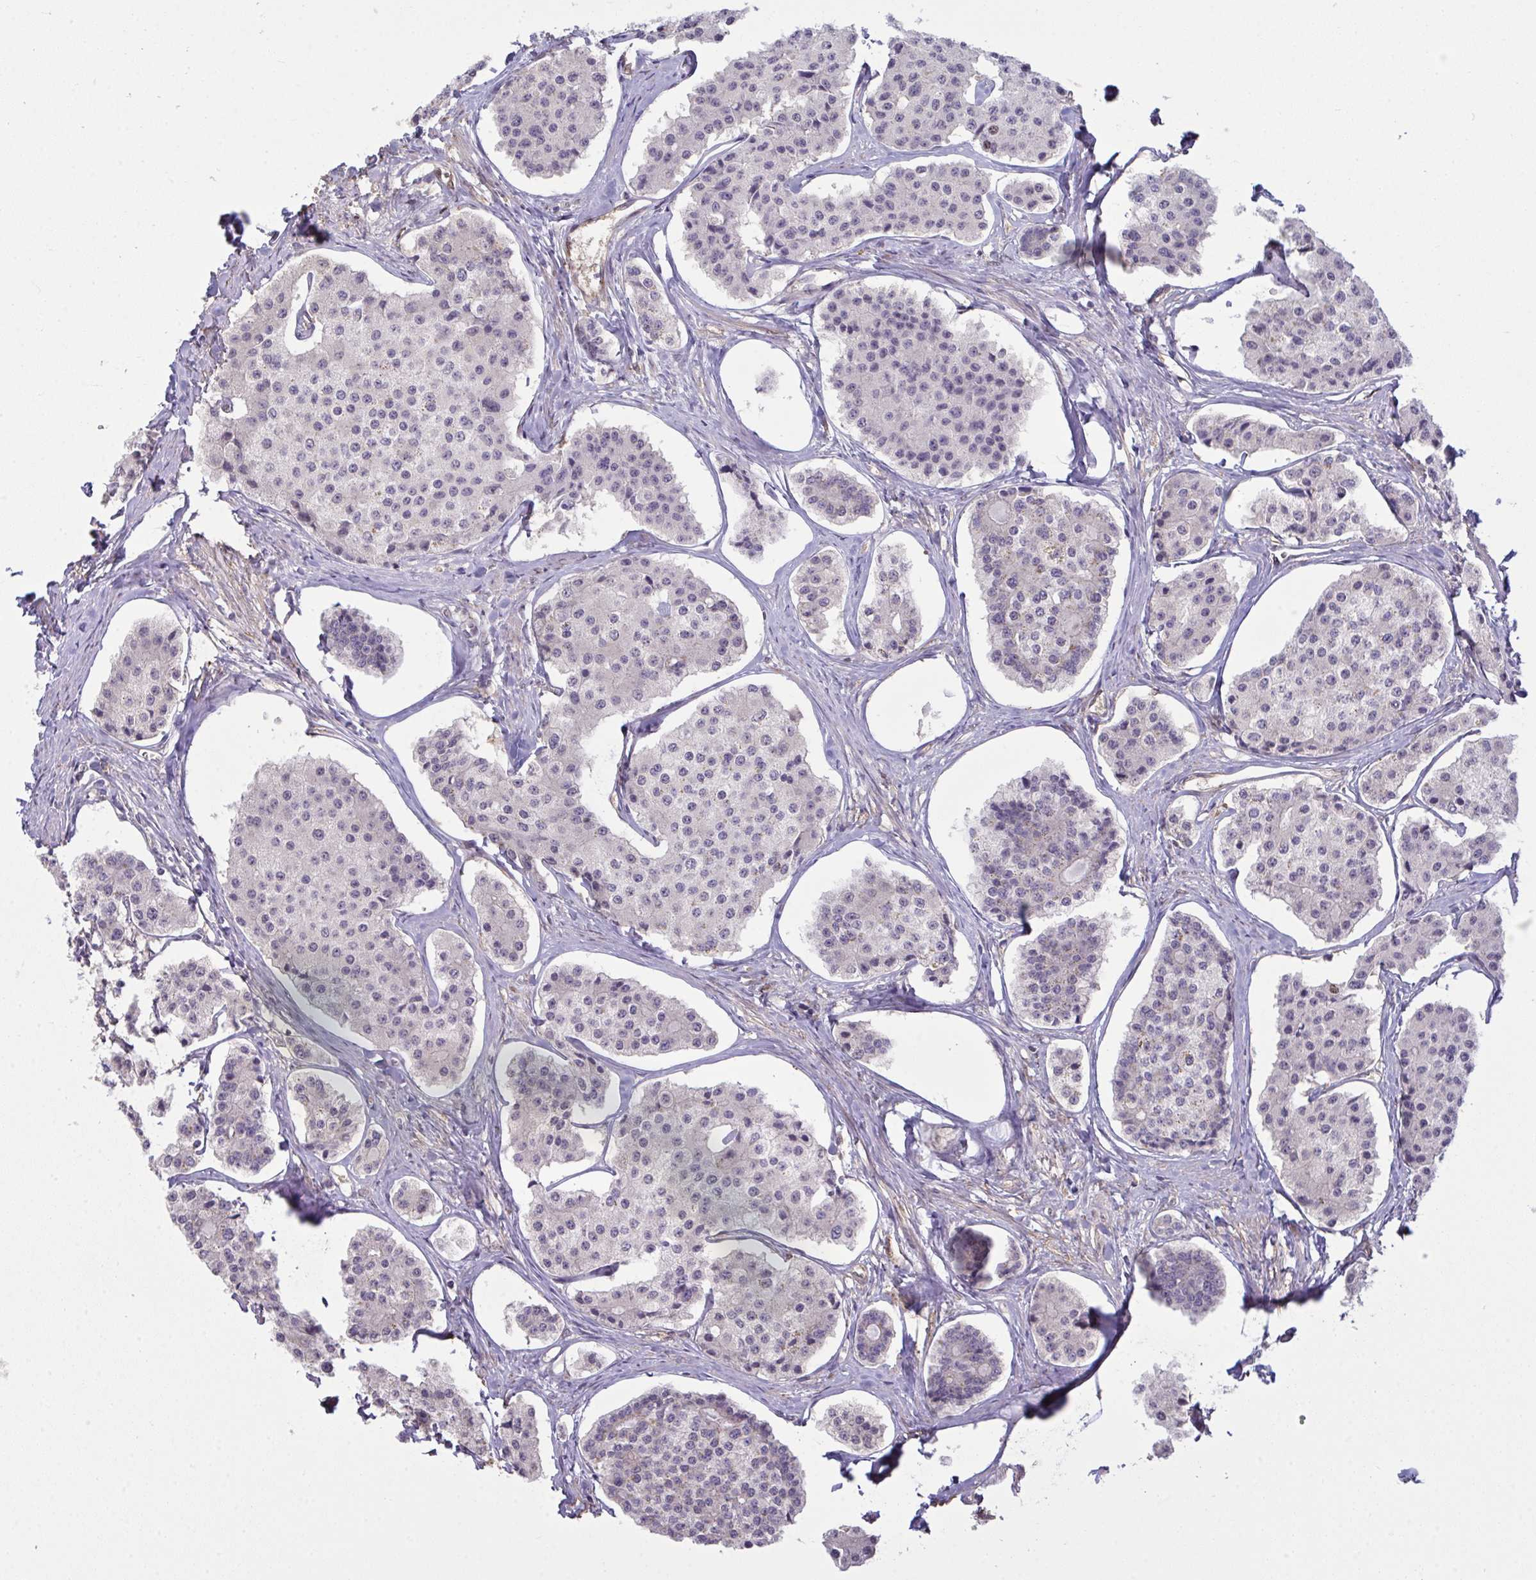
{"staining": {"intensity": "negative", "quantity": "none", "location": "none"}, "tissue": "carcinoid", "cell_type": "Tumor cells", "image_type": "cancer", "snomed": [{"axis": "morphology", "description": "Carcinoid, malignant, NOS"}, {"axis": "topography", "description": "Small intestine"}], "caption": "Image shows no protein expression in tumor cells of malignant carcinoid tissue.", "gene": "SETD7", "patient": {"sex": "female", "age": 65}}